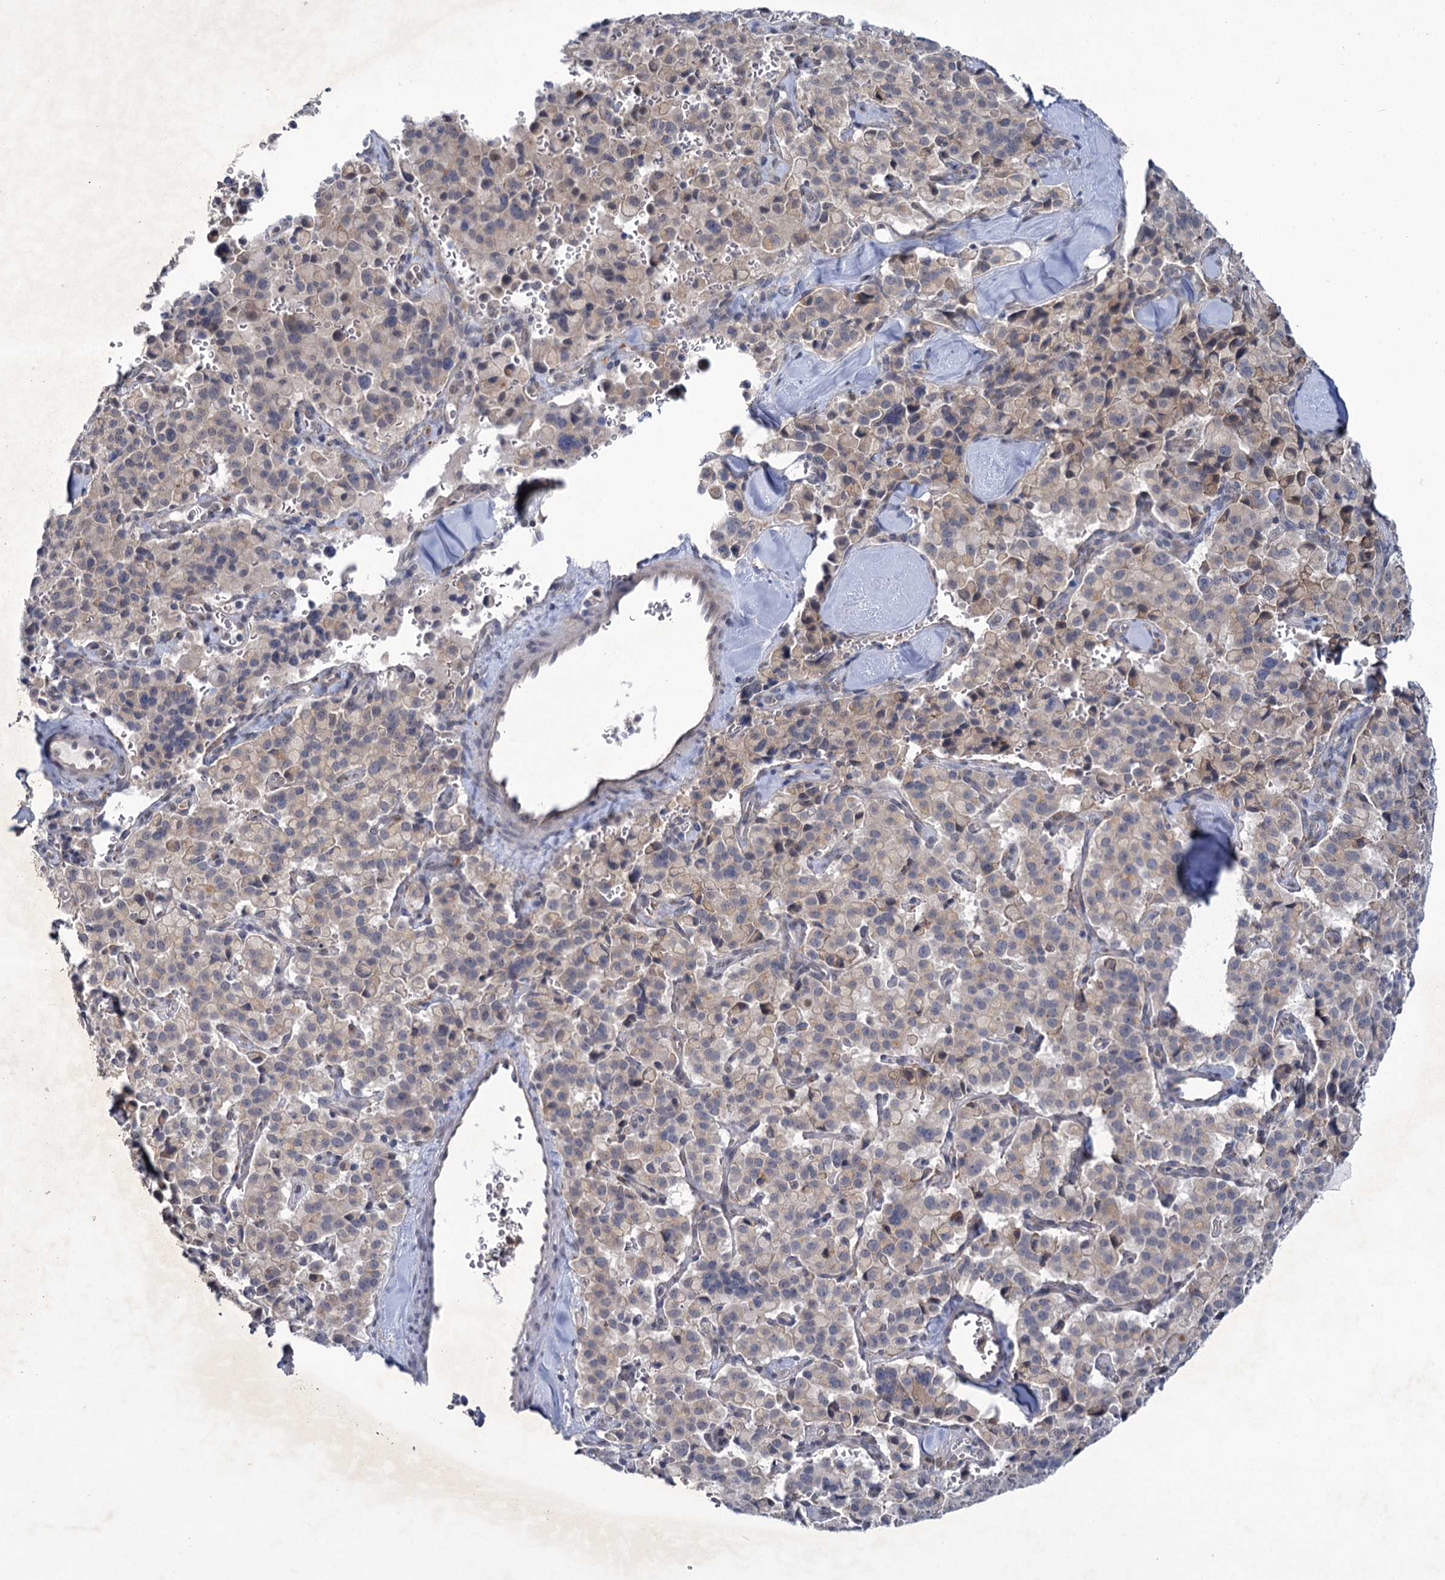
{"staining": {"intensity": "weak", "quantity": "<25%", "location": "cytoplasmic/membranous"}, "tissue": "pancreatic cancer", "cell_type": "Tumor cells", "image_type": "cancer", "snomed": [{"axis": "morphology", "description": "Adenocarcinoma, NOS"}, {"axis": "topography", "description": "Pancreas"}], "caption": "An IHC image of pancreatic cancer (adenocarcinoma) is shown. There is no staining in tumor cells of pancreatic cancer (adenocarcinoma).", "gene": "MBLAC2", "patient": {"sex": "male", "age": 65}}